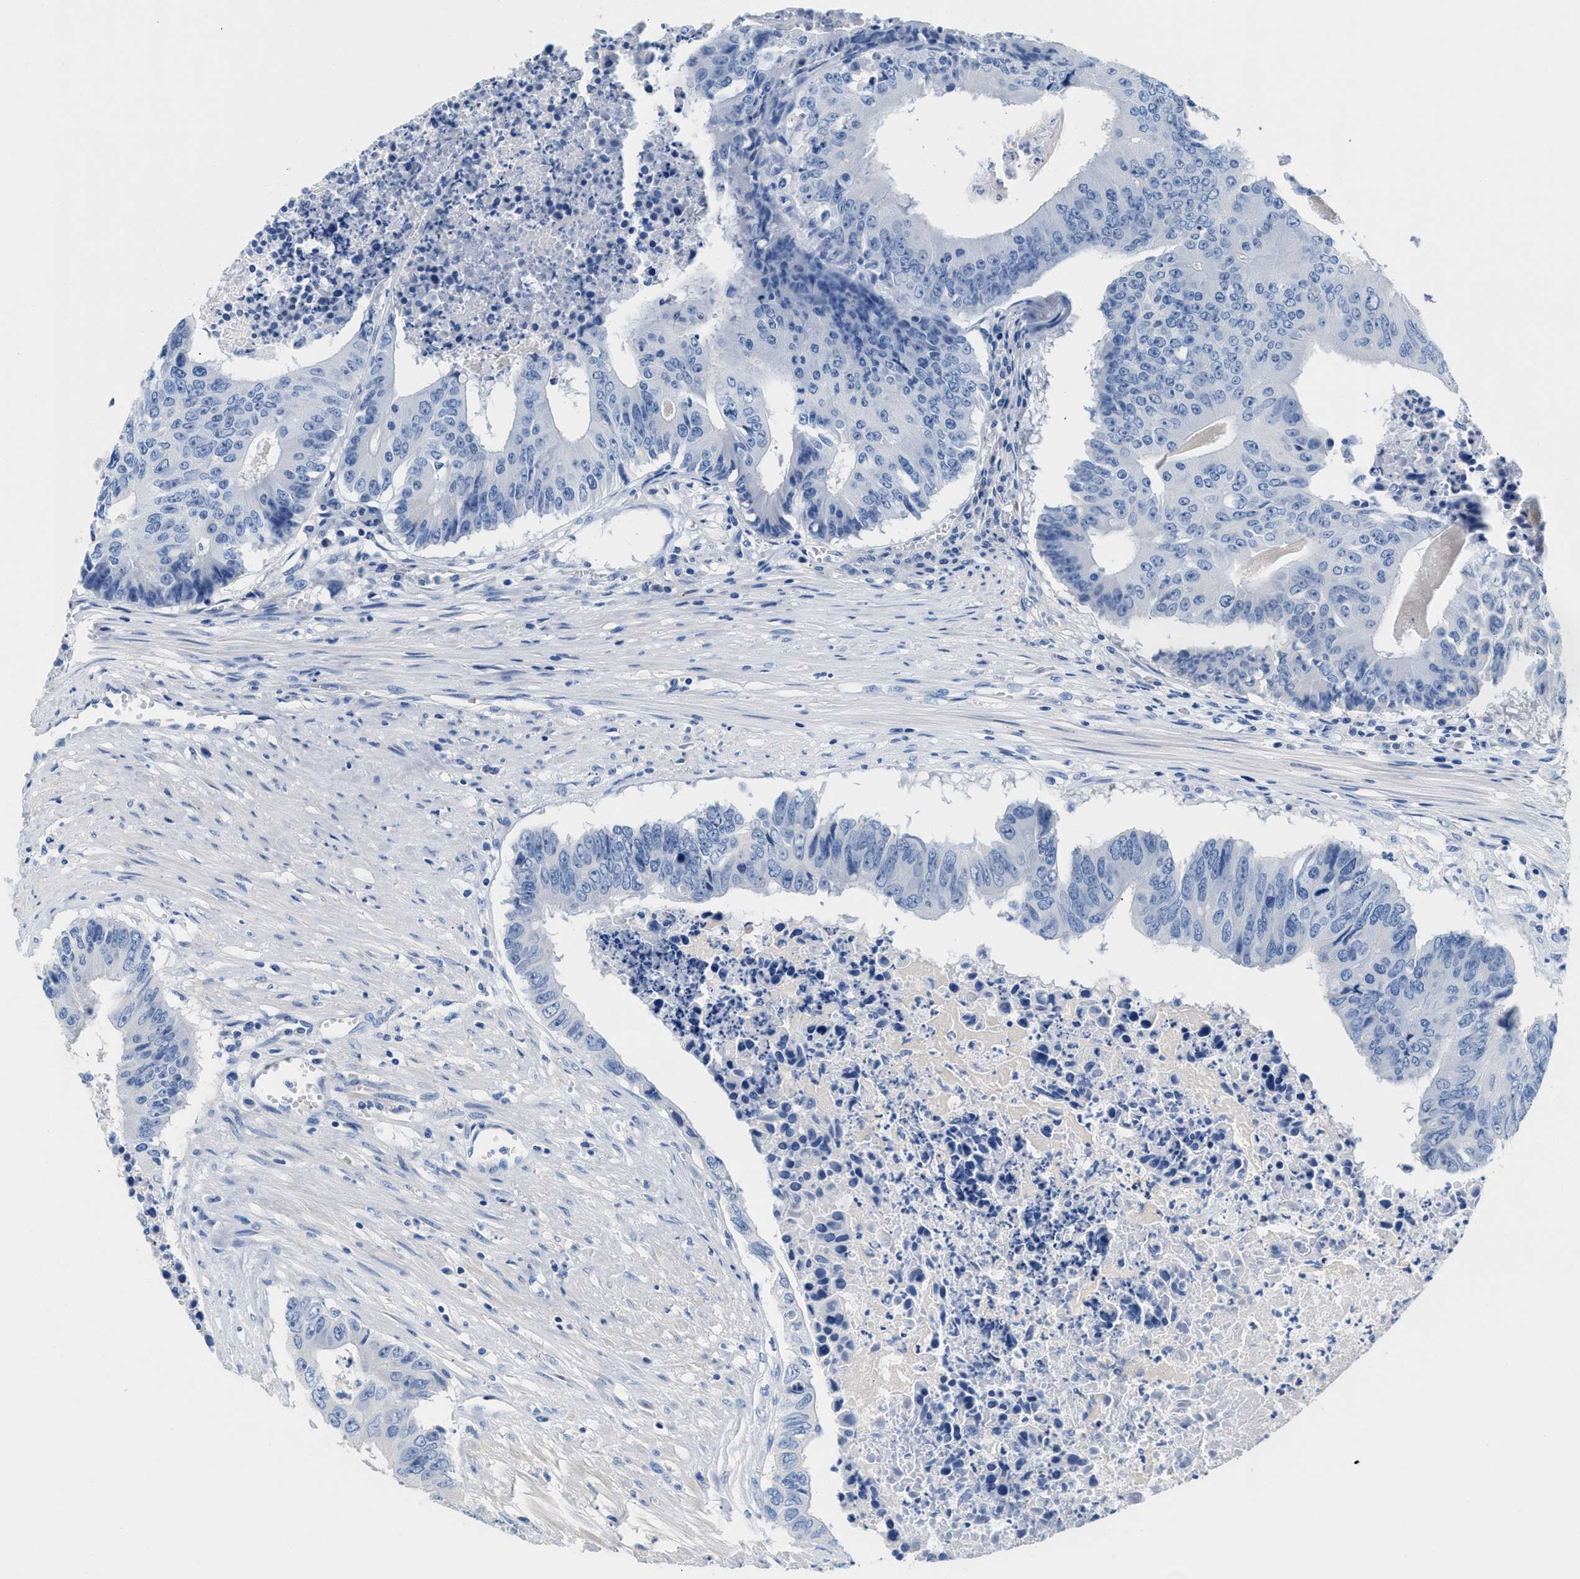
{"staining": {"intensity": "negative", "quantity": "none", "location": "none"}, "tissue": "colorectal cancer", "cell_type": "Tumor cells", "image_type": "cancer", "snomed": [{"axis": "morphology", "description": "Adenocarcinoma, NOS"}, {"axis": "topography", "description": "Colon"}], "caption": "Colorectal adenocarcinoma was stained to show a protein in brown. There is no significant positivity in tumor cells.", "gene": "SLFN13", "patient": {"sex": "male", "age": 87}}